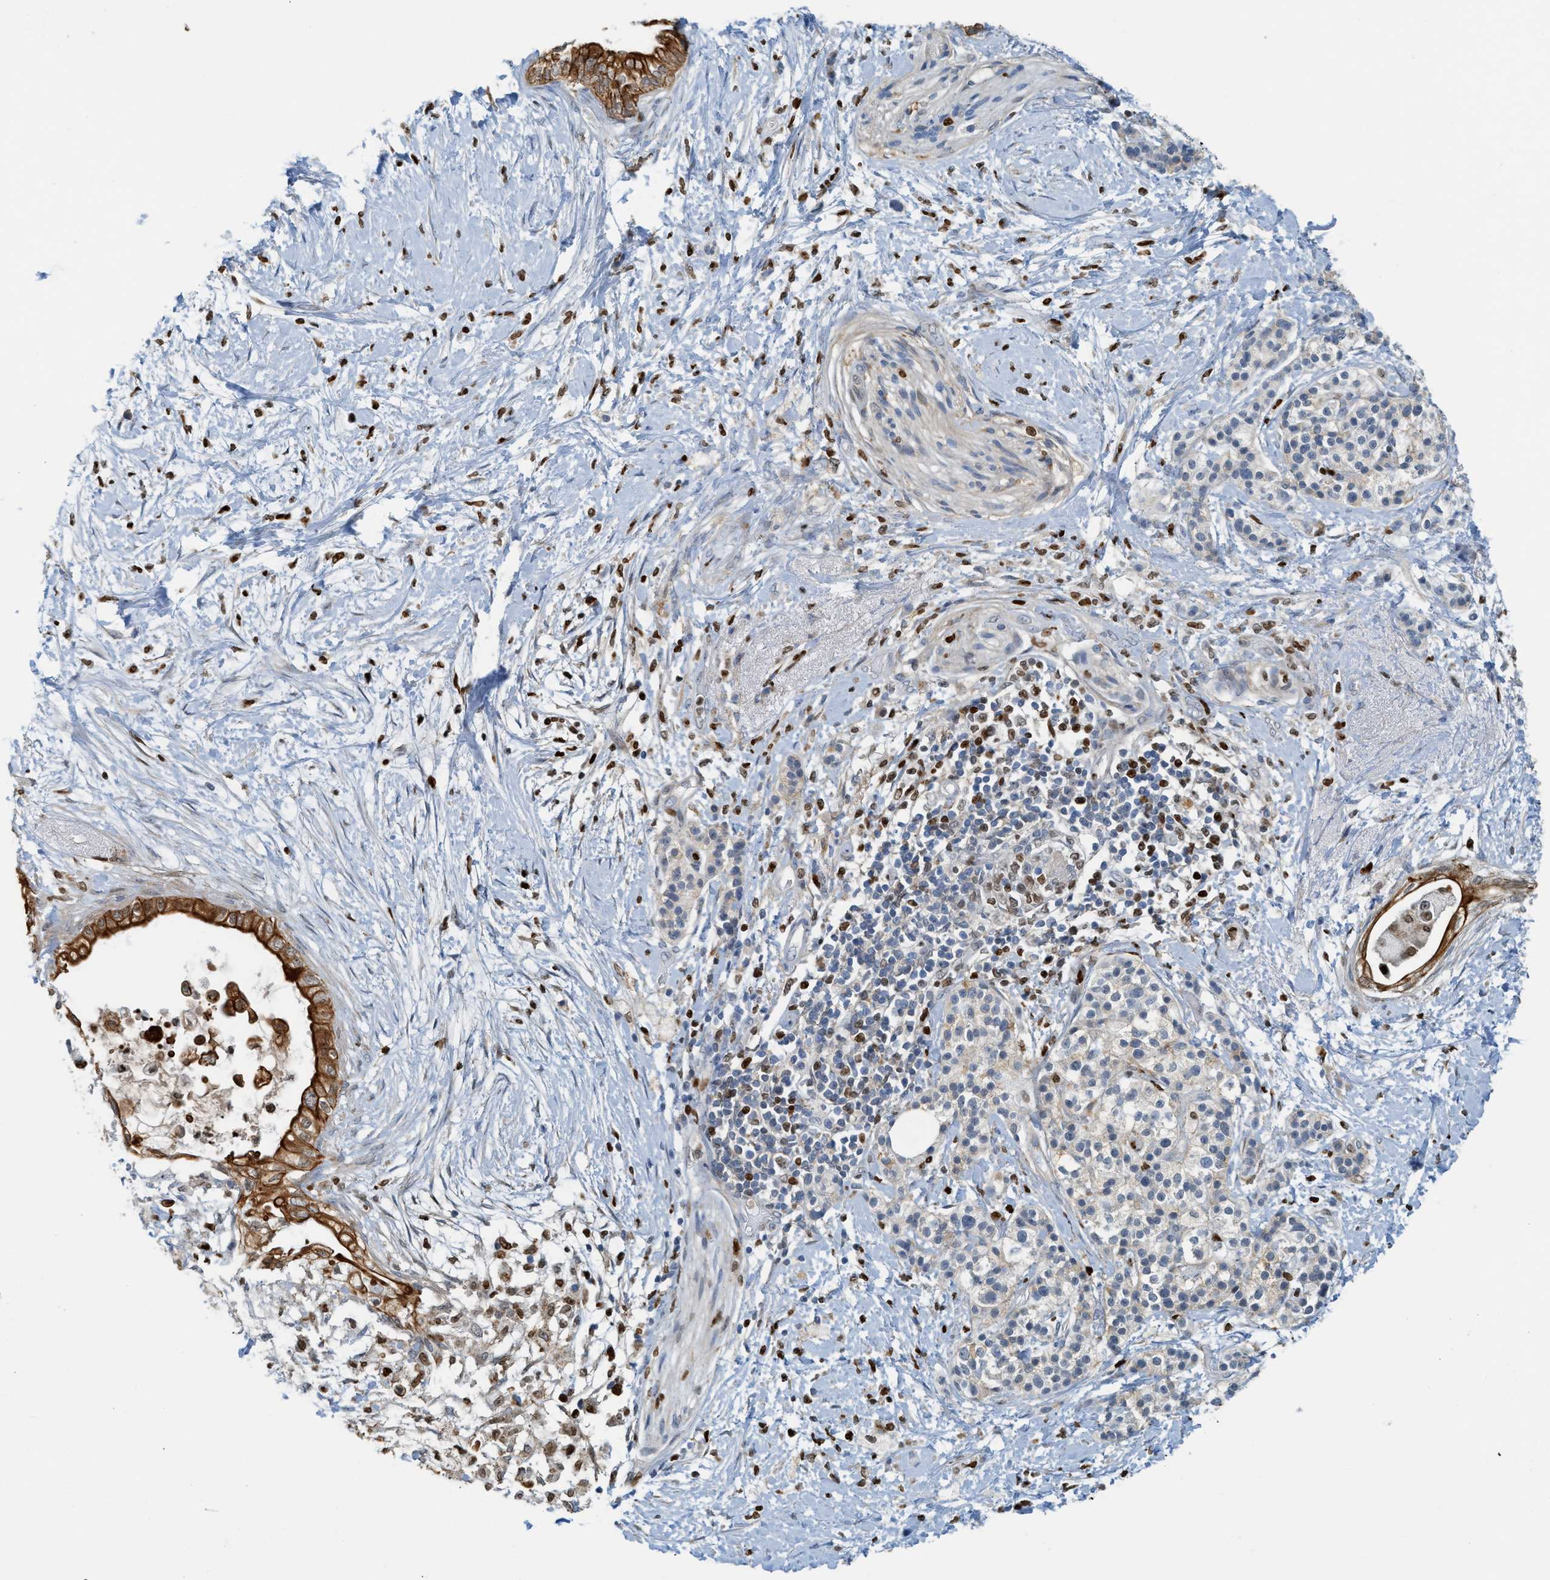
{"staining": {"intensity": "strong", "quantity": ">75%", "location": "cytoplasmic/membranous"}, "tissue": "pancreatic cancer", "cell_type": "Tumor cells", "image_type": "cancer", "snomed": [{"axis": "morphology", "description": "Normal tissue, NOS"}, {"axis": "morphology", "description": "Adenocarcinoma, NOS"}, {"axis": "topography", "description": "Pancreas"}, {"axis": "topography", "description": "Duodenum"}], "caption": "A high amount of strong cytoplasmic/membranous staining is appreciated in approximately >75% of tumor cells in pancreatic cancer (adenocarcinoma) tissue.", "gene": "SH3D19", "patient": {"sex": "female", "age": 60}}